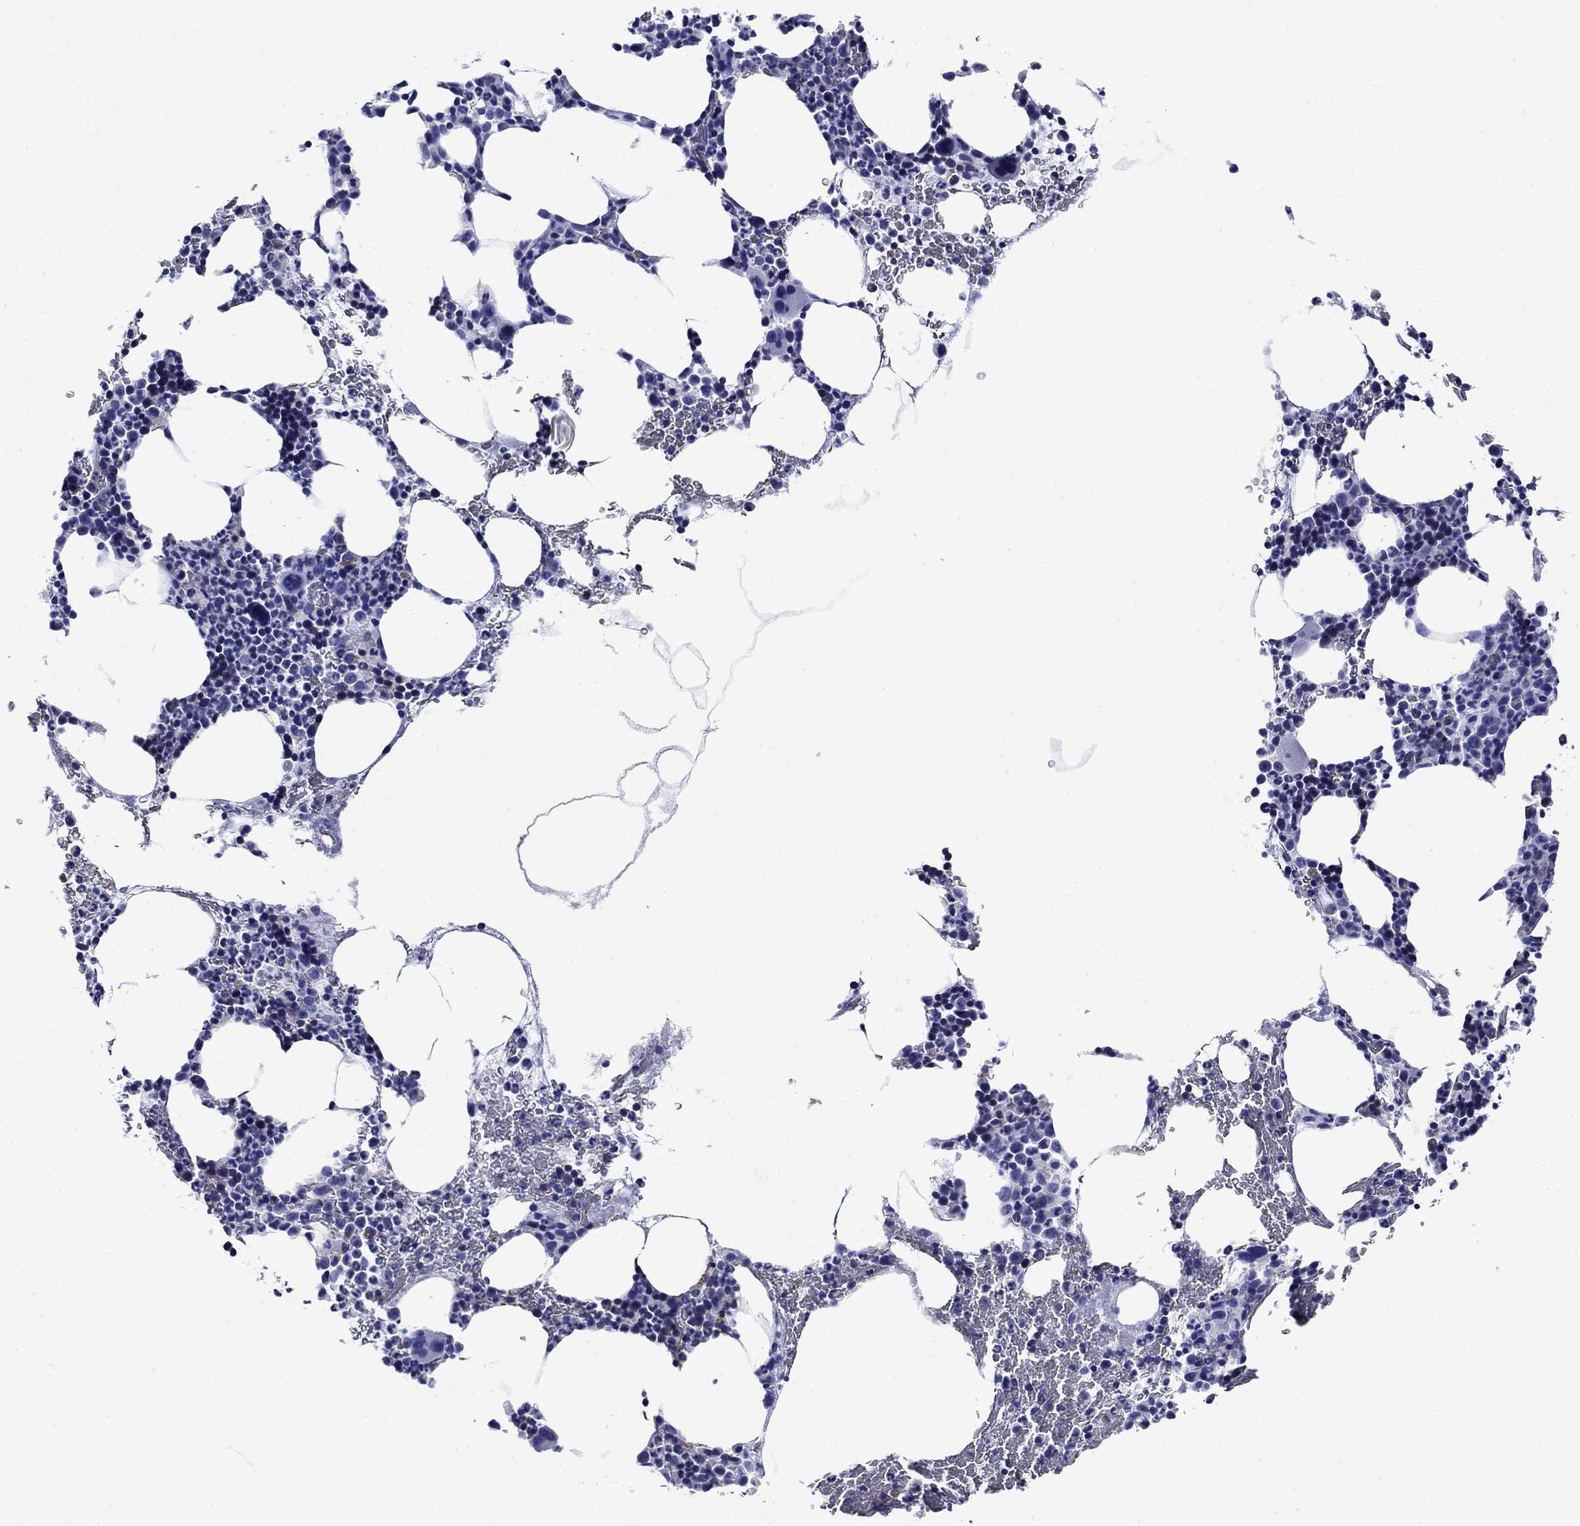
{"staining": {"intensity": "negative", "quantity": "none", "location": "none"}, "tissue": "bone marrow", "cell_type": "Hematopoietic cells", "image_type": "normal", "snomed": [{"axis": "morphology", "description": "Normal tissue, NOS"}, {"axis": "topography", "description": "Bone marrow"}], "caption": "Immunohistochemistry (IHC) of unremarkable human bone marrow displays no positivity in hematopoietic cells.", "gene": "SLC1A2", "patient": {"sex": "male", "age": 83}}